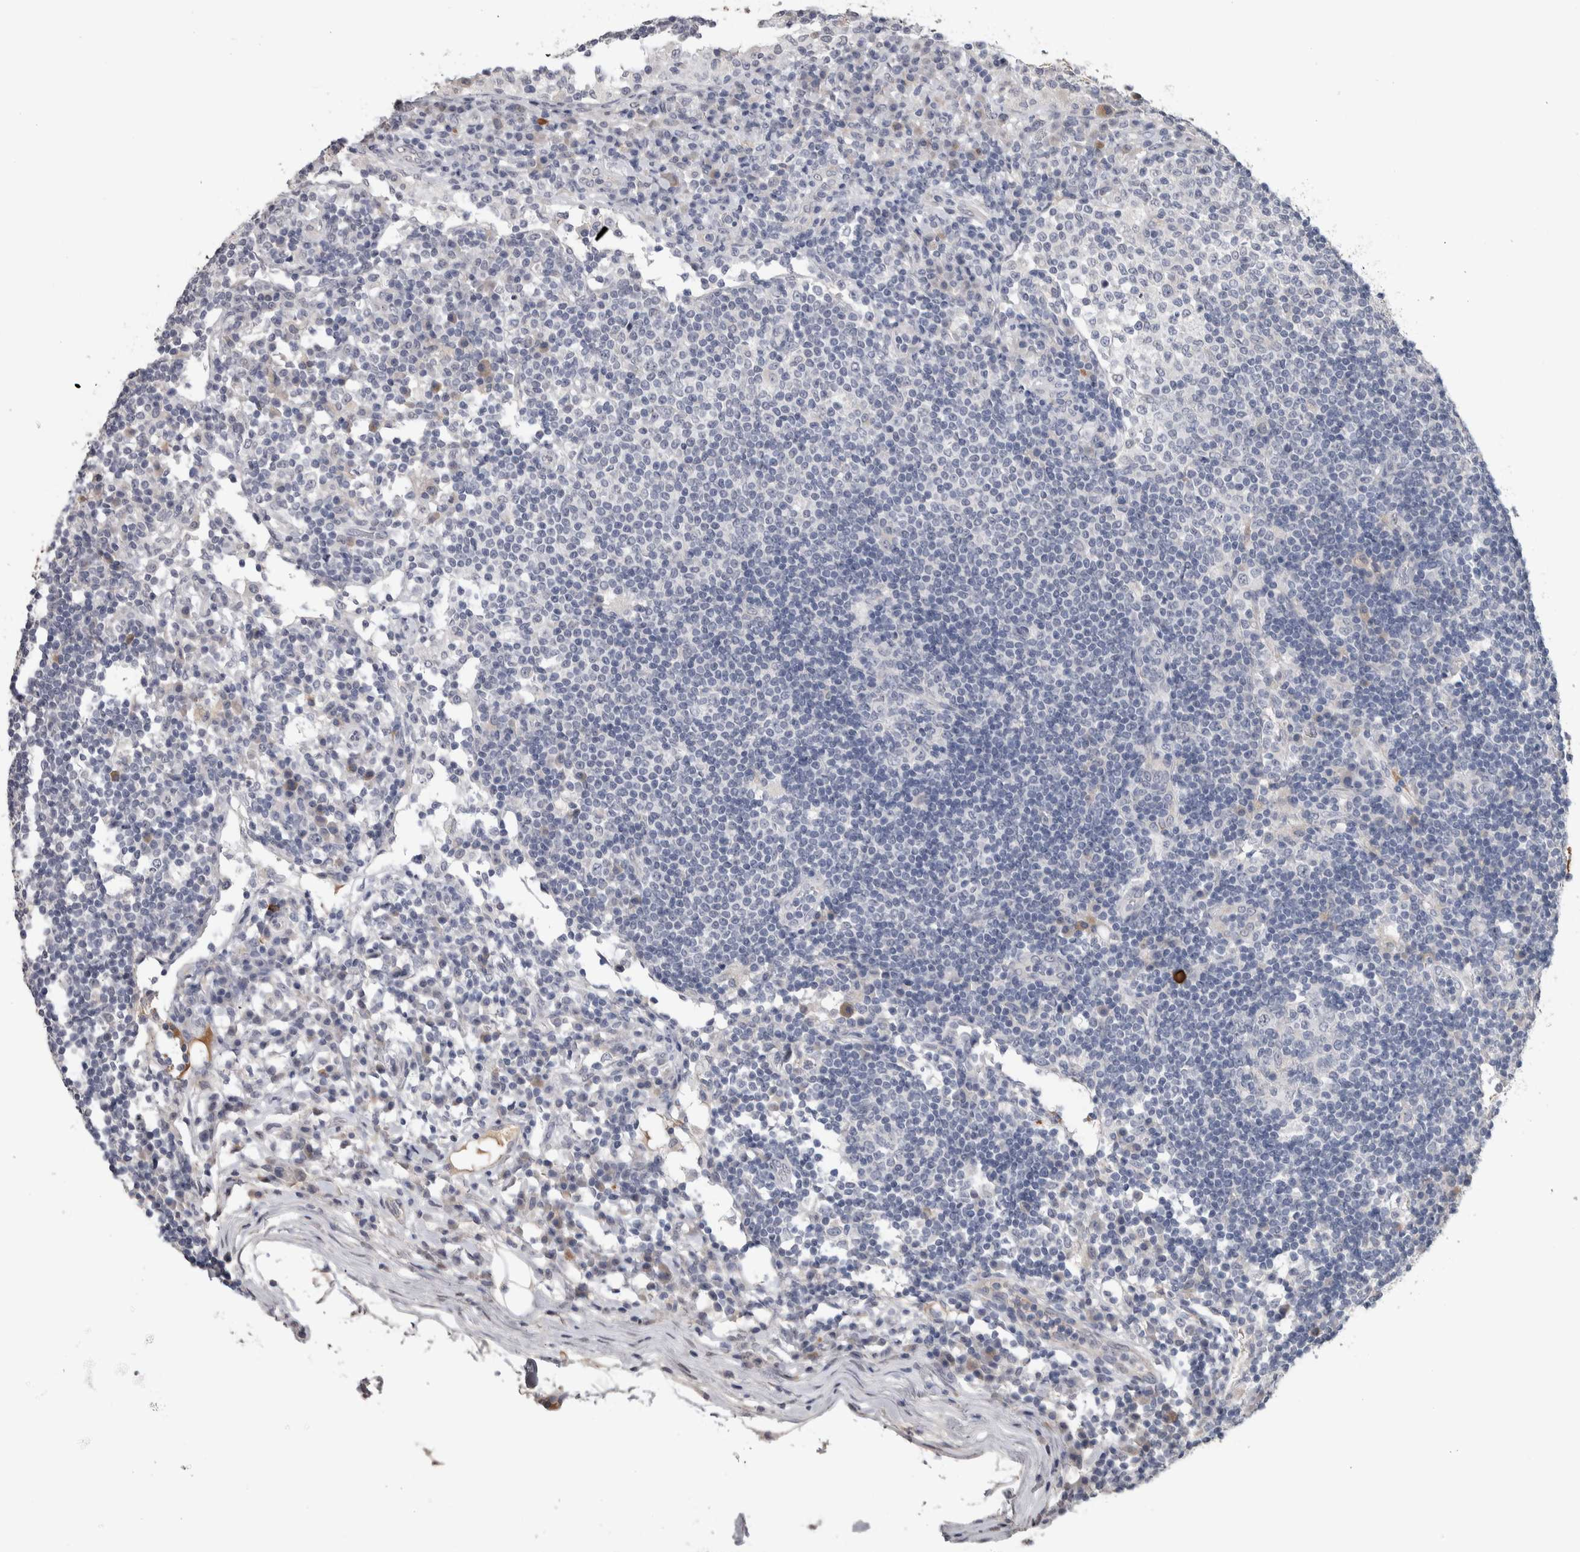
{"staining": {"intensity": "negative", "quantity": "none", "location": "none"}, "tissue": "lymph node", "cell_type": "Germinal center cells", "image_type": "normal", "snomed": [{"axis": "morphology", "description": "Normal tissue, NOS"}, {"axis": "topography", "description": "Lymph node"}], "caption": "The immunohistochemistry (IHC) photomicrograph has no significant positivity in germinal center cells of lymph node. (DAB immunohistochemistry (IHC) with hematoxylin counter stain).", "gene": "TMEM102", "patient": {"sex": "female", "age": 53}}